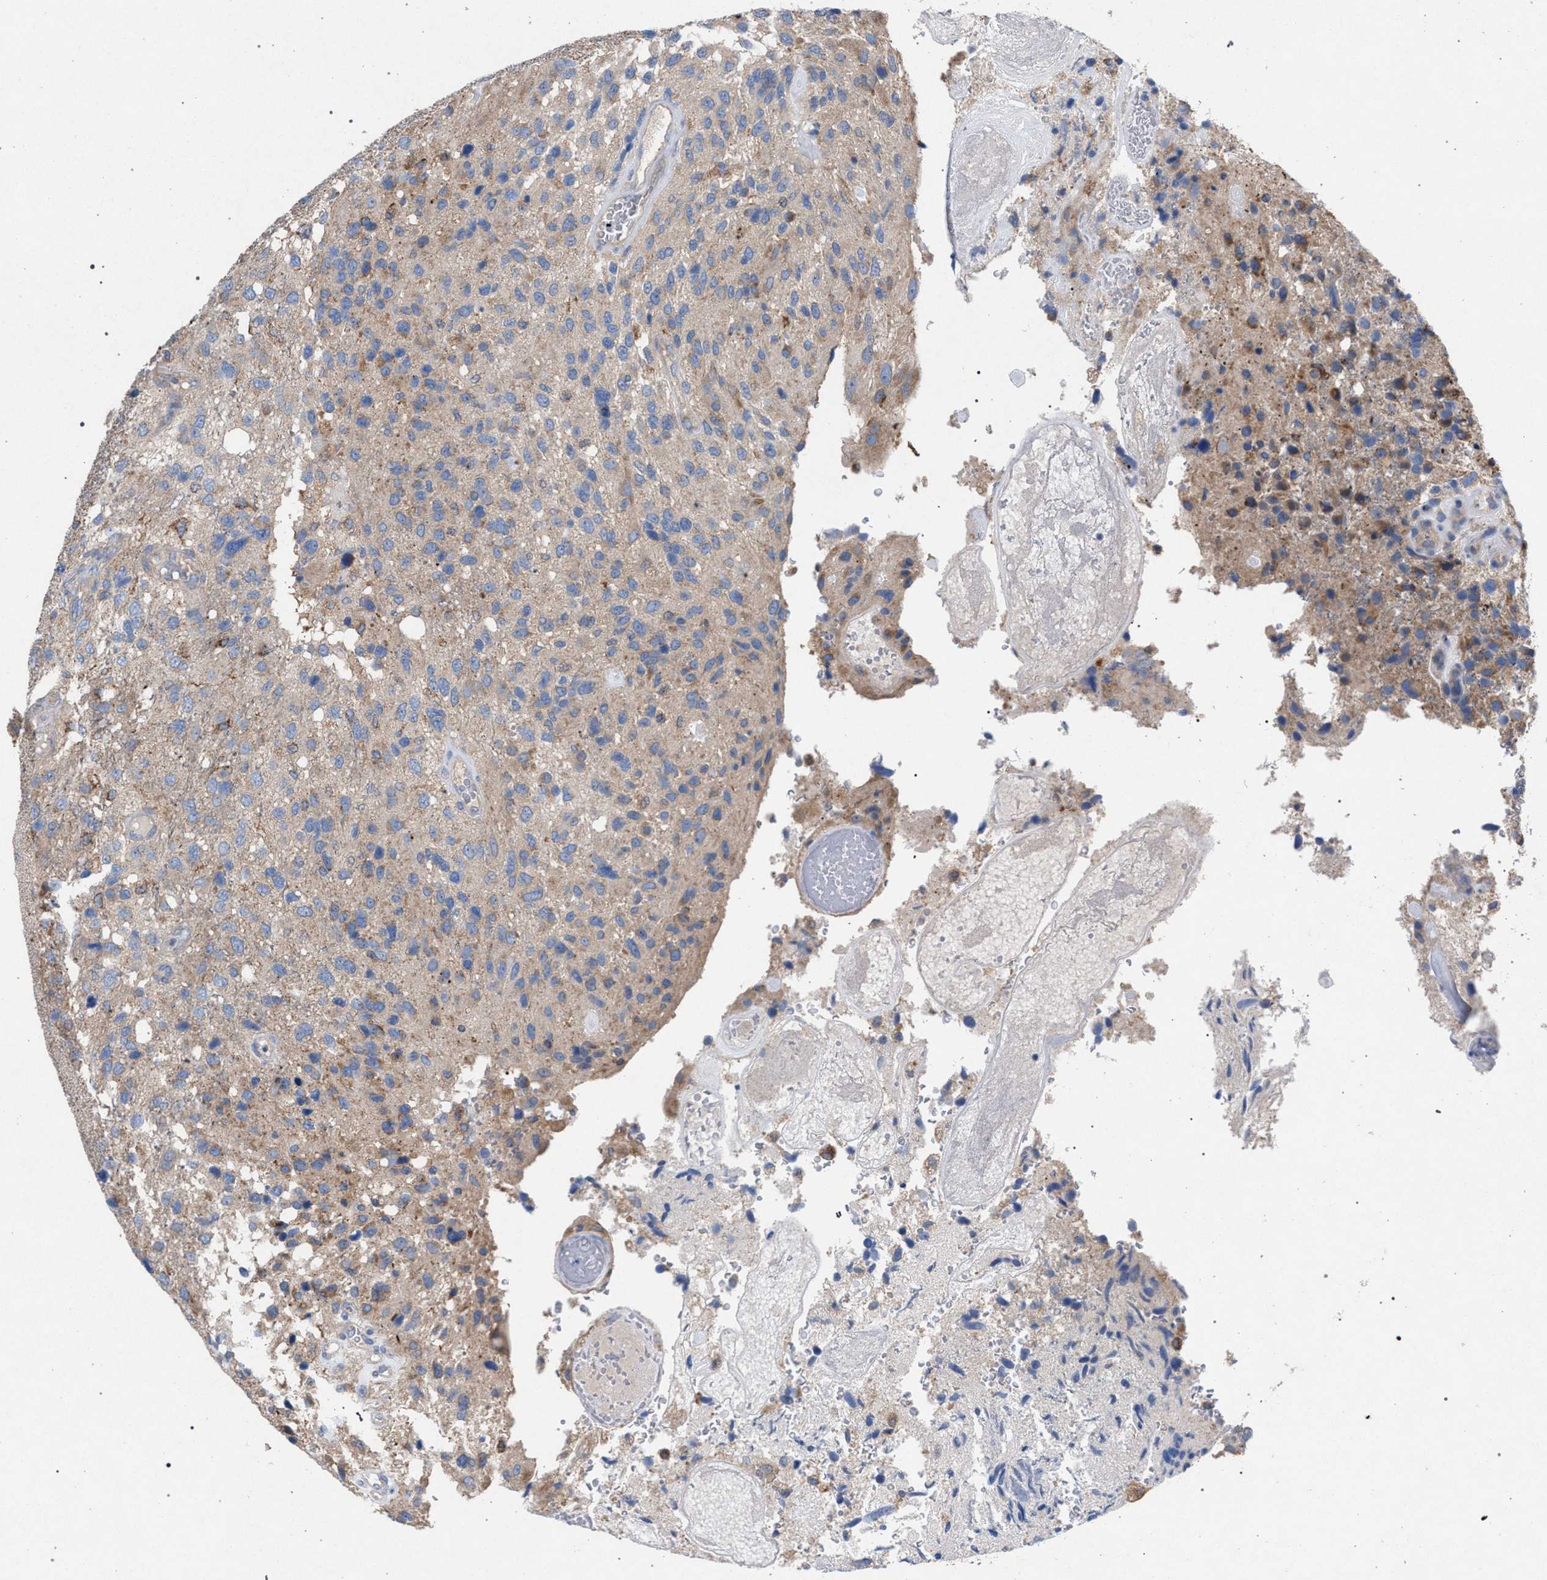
{"staining": {"intensity": "moderate", "quantity": "<25%", "location": "cytoplasmic/membranous"}, "tissue": "glioma", "cell_type": "Tumor cells", "image_type": "cancer", "snomed": [{"axis": "morphology", "description": "Glioma, malignant, High grade"}, {"axis": "topography", "description": "Brain"}], "caption": "This micrograph exhibits immunohistochemistry (IHC) staining of human glioma, with low moderate cytoplasmic/membranous positivity in approximately <25% of tumor cells.", "gene": "VPS13A", "patient": {"sex": "female", "age": 58}}